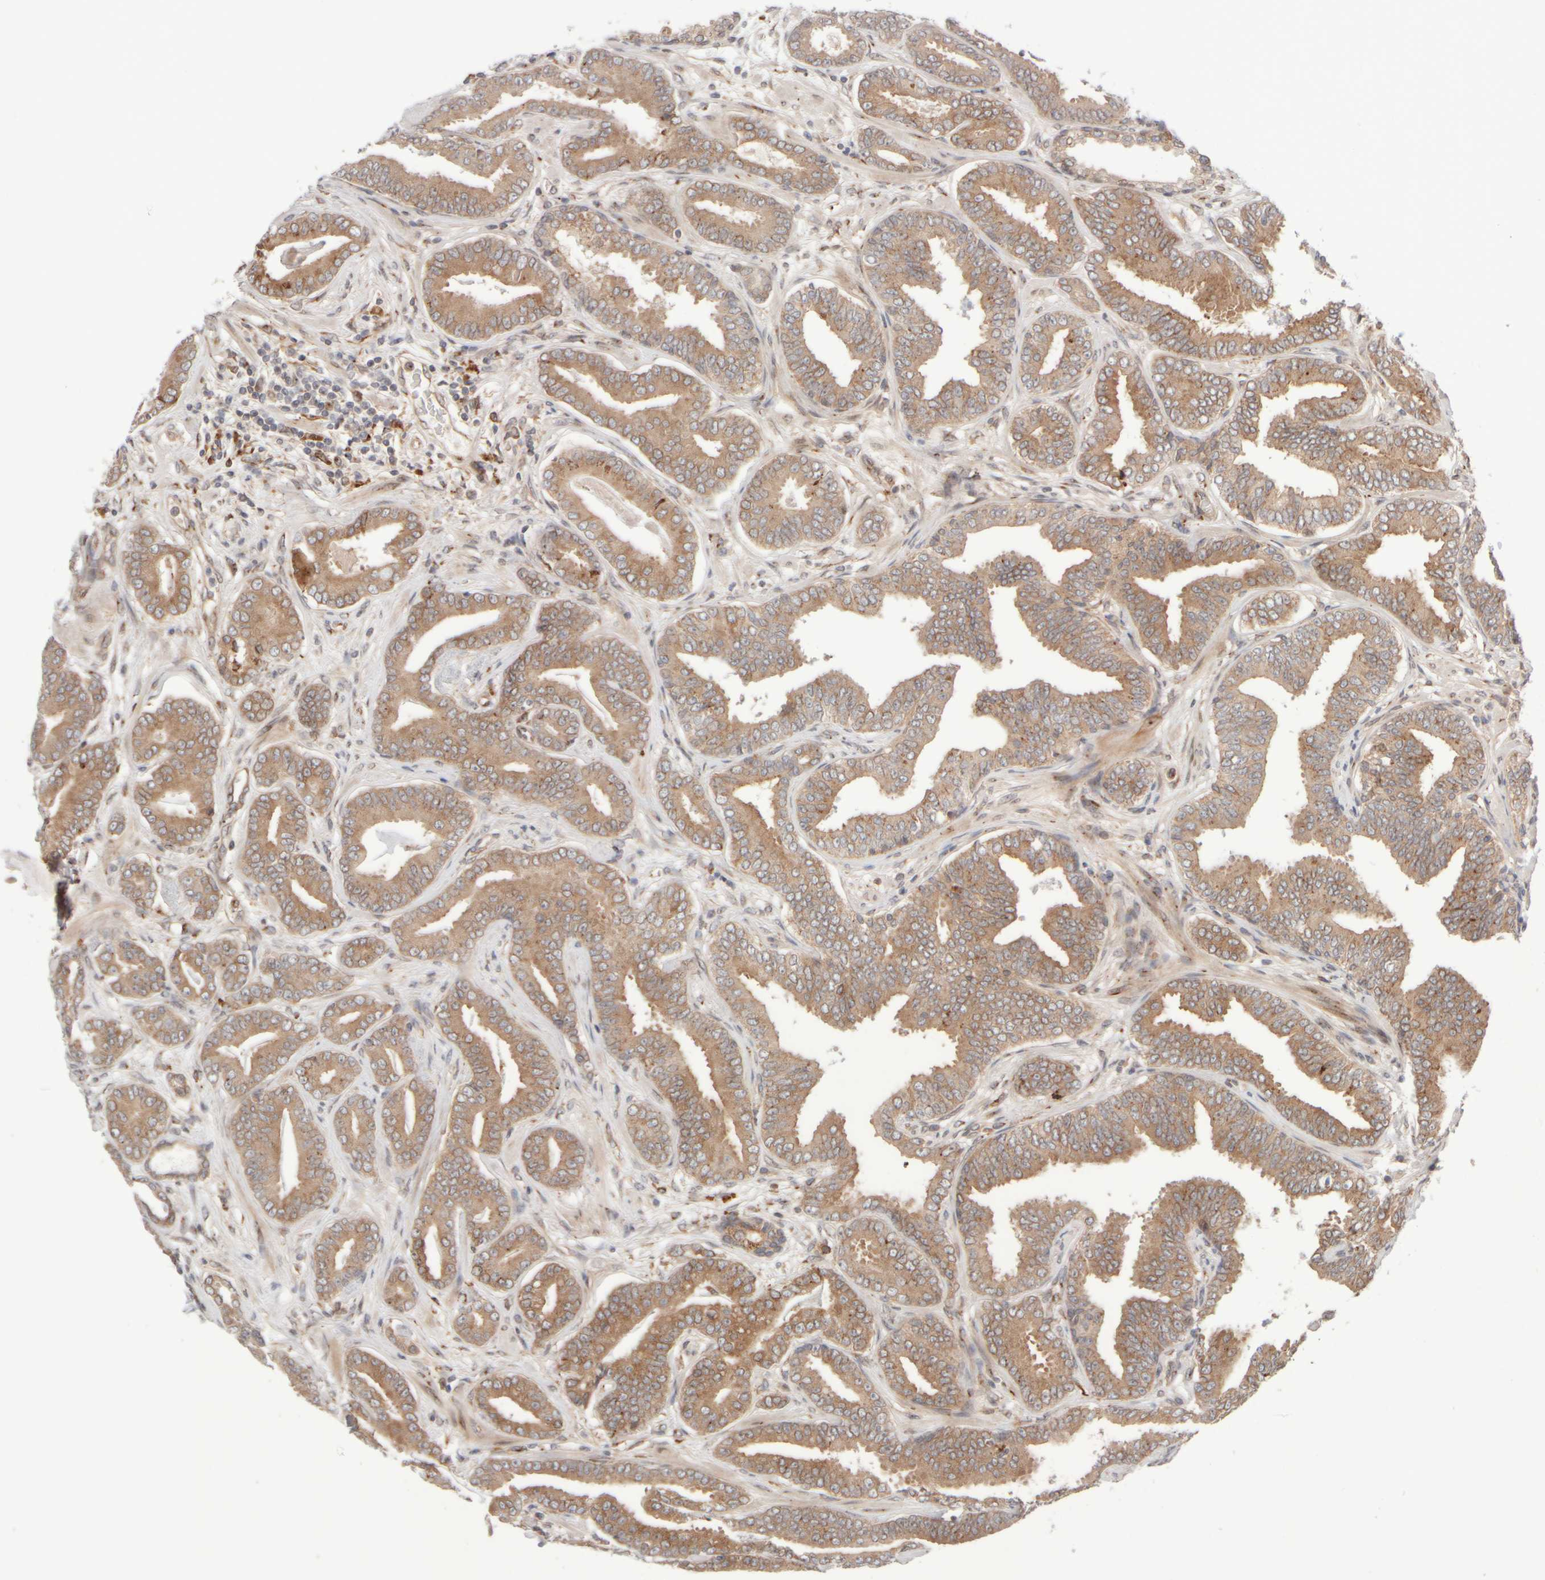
{"staining": {"intensity": "moderate", "quantity": ">75%", "location": "cytoplasmic/membranous"}, "tissue": "prostate cancer", "cell_type": "Tumor cells", "image_type": "cancer", "snomed": [{"axis": "morphology", "description": "Adenocarcinoma, Low grade"}, {"axis": "topography", "description": "Prostate"}], "caption": "Immunohistochemical staining of human prostate cancer (adenocarcinoma (low-grade)) demonstrates moderate cytoplasmic/membranous protein staining in approximately >75% of tumor cells.", "gene": "GCN1", "patient": {"sex": "male", "age": 62}}